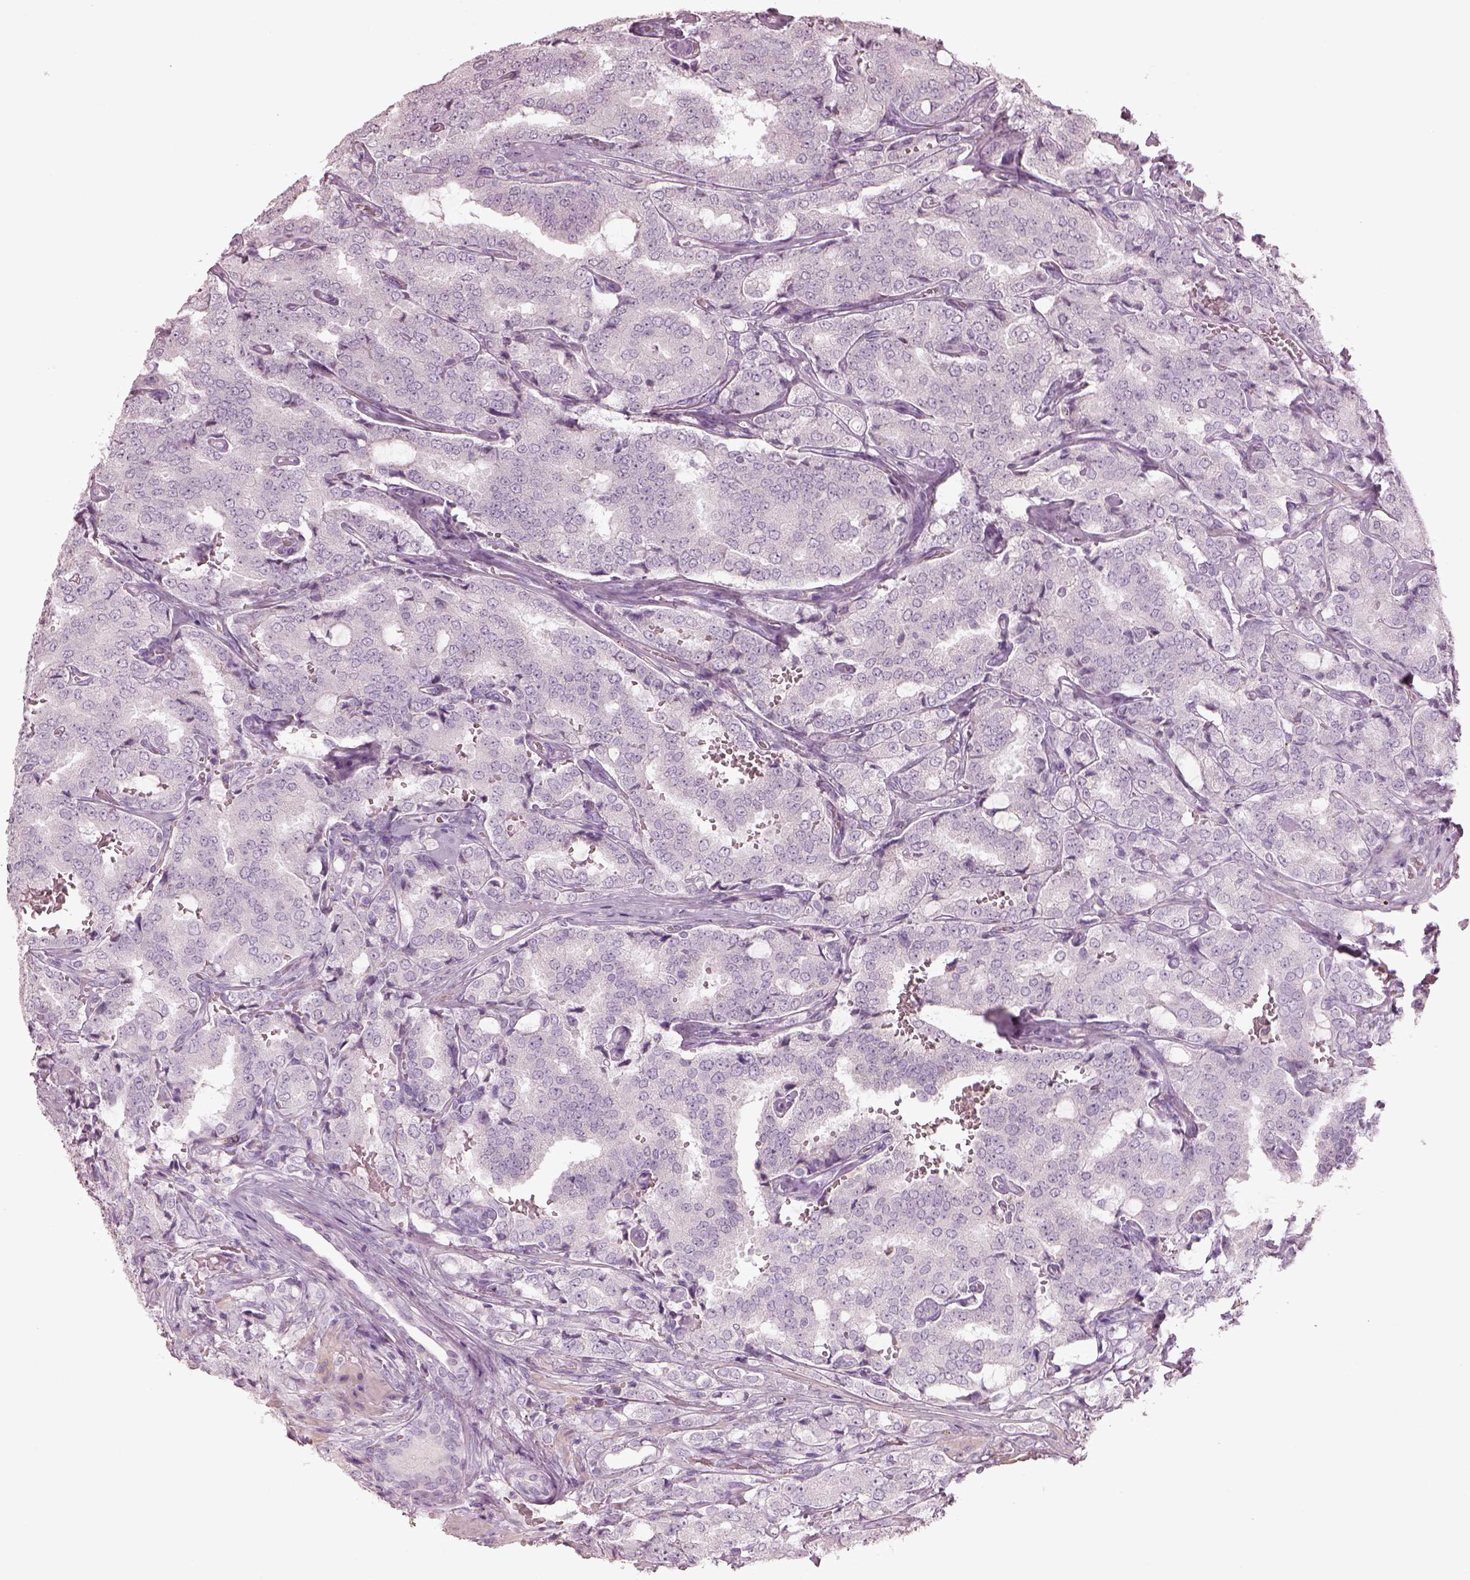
{"staining": {"intensity": "negative", "quantity": "none", "location": "none"}, "tissue": "prostate cancer", "cell_type": "Tumor cells", "image_type": "cancer", "snomed": [{"axis": "morphology", "description": "Adenocarcinoma, NOS"}, {"axis": "topography", "description": "Prostate"}], "caption": "DAB immunohistochemical staining of human prostate cancer exhibits no significant staining in tumor cells.", "gene": "RSPH9", "patient": {"sex": "male", "age": 65}}